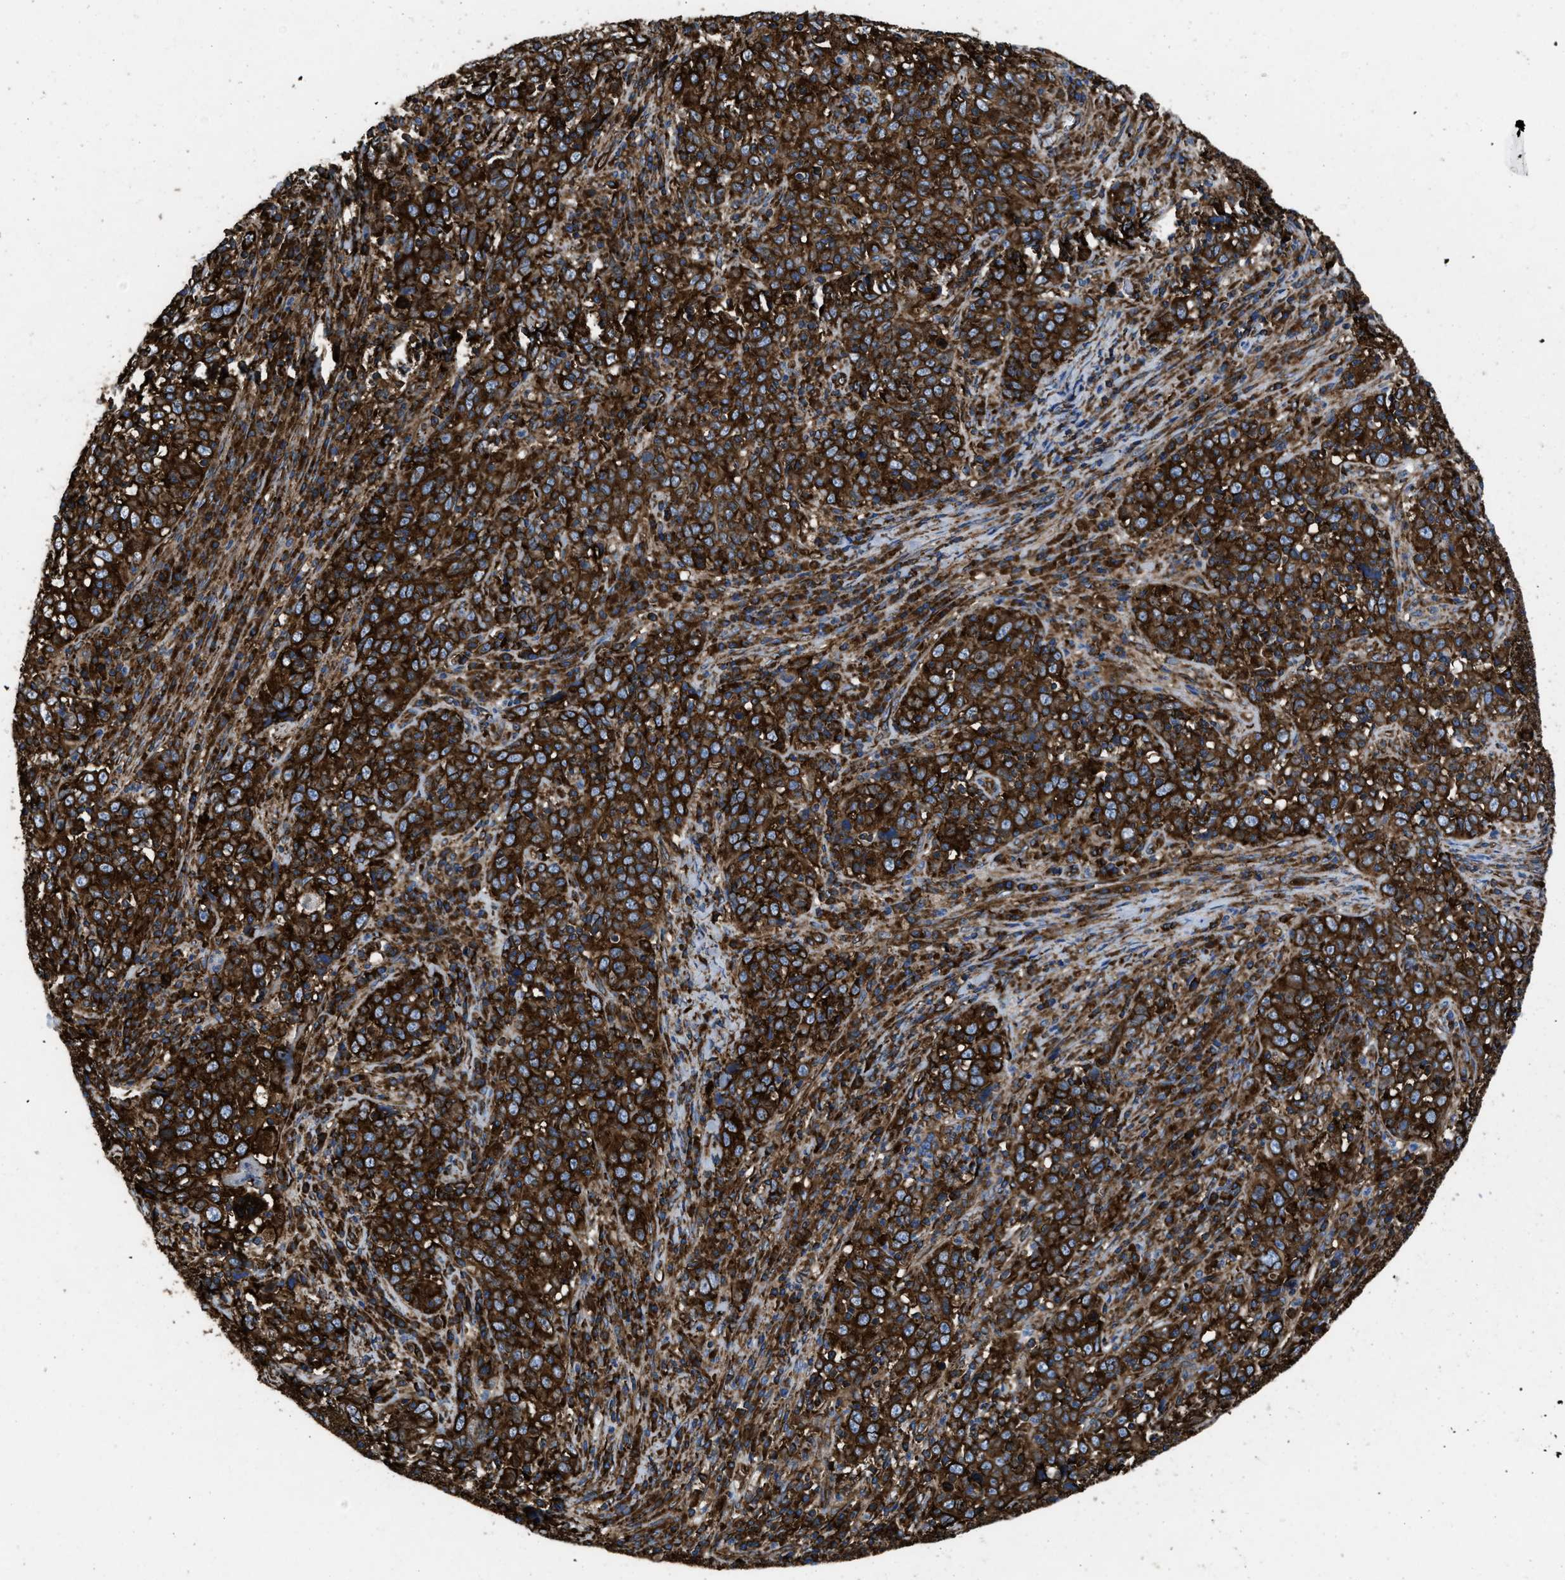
{"staining": {"intensity": "strong", "quantity": ">75%", "location": "cytoplasmic/membranous"}, "tissue": "cervical cancer", "cell_type": "Tumor cells", "image_type": "cancer", "snomed": [{"axis": "morphology", "description": "Squamous cell carcinoma, NOS"}, {"axis": "topography", "description": "Cervix"}], "caption": "Immunohistochemical staining of cervical cancer (squamous cell carcinoma) reveals high levels of strong cytoplasmic/membranous protein staining in about >75% of tumor cells.", "gene": "CAPRIN1", "patient": {"sex": "female", "age": 46}}